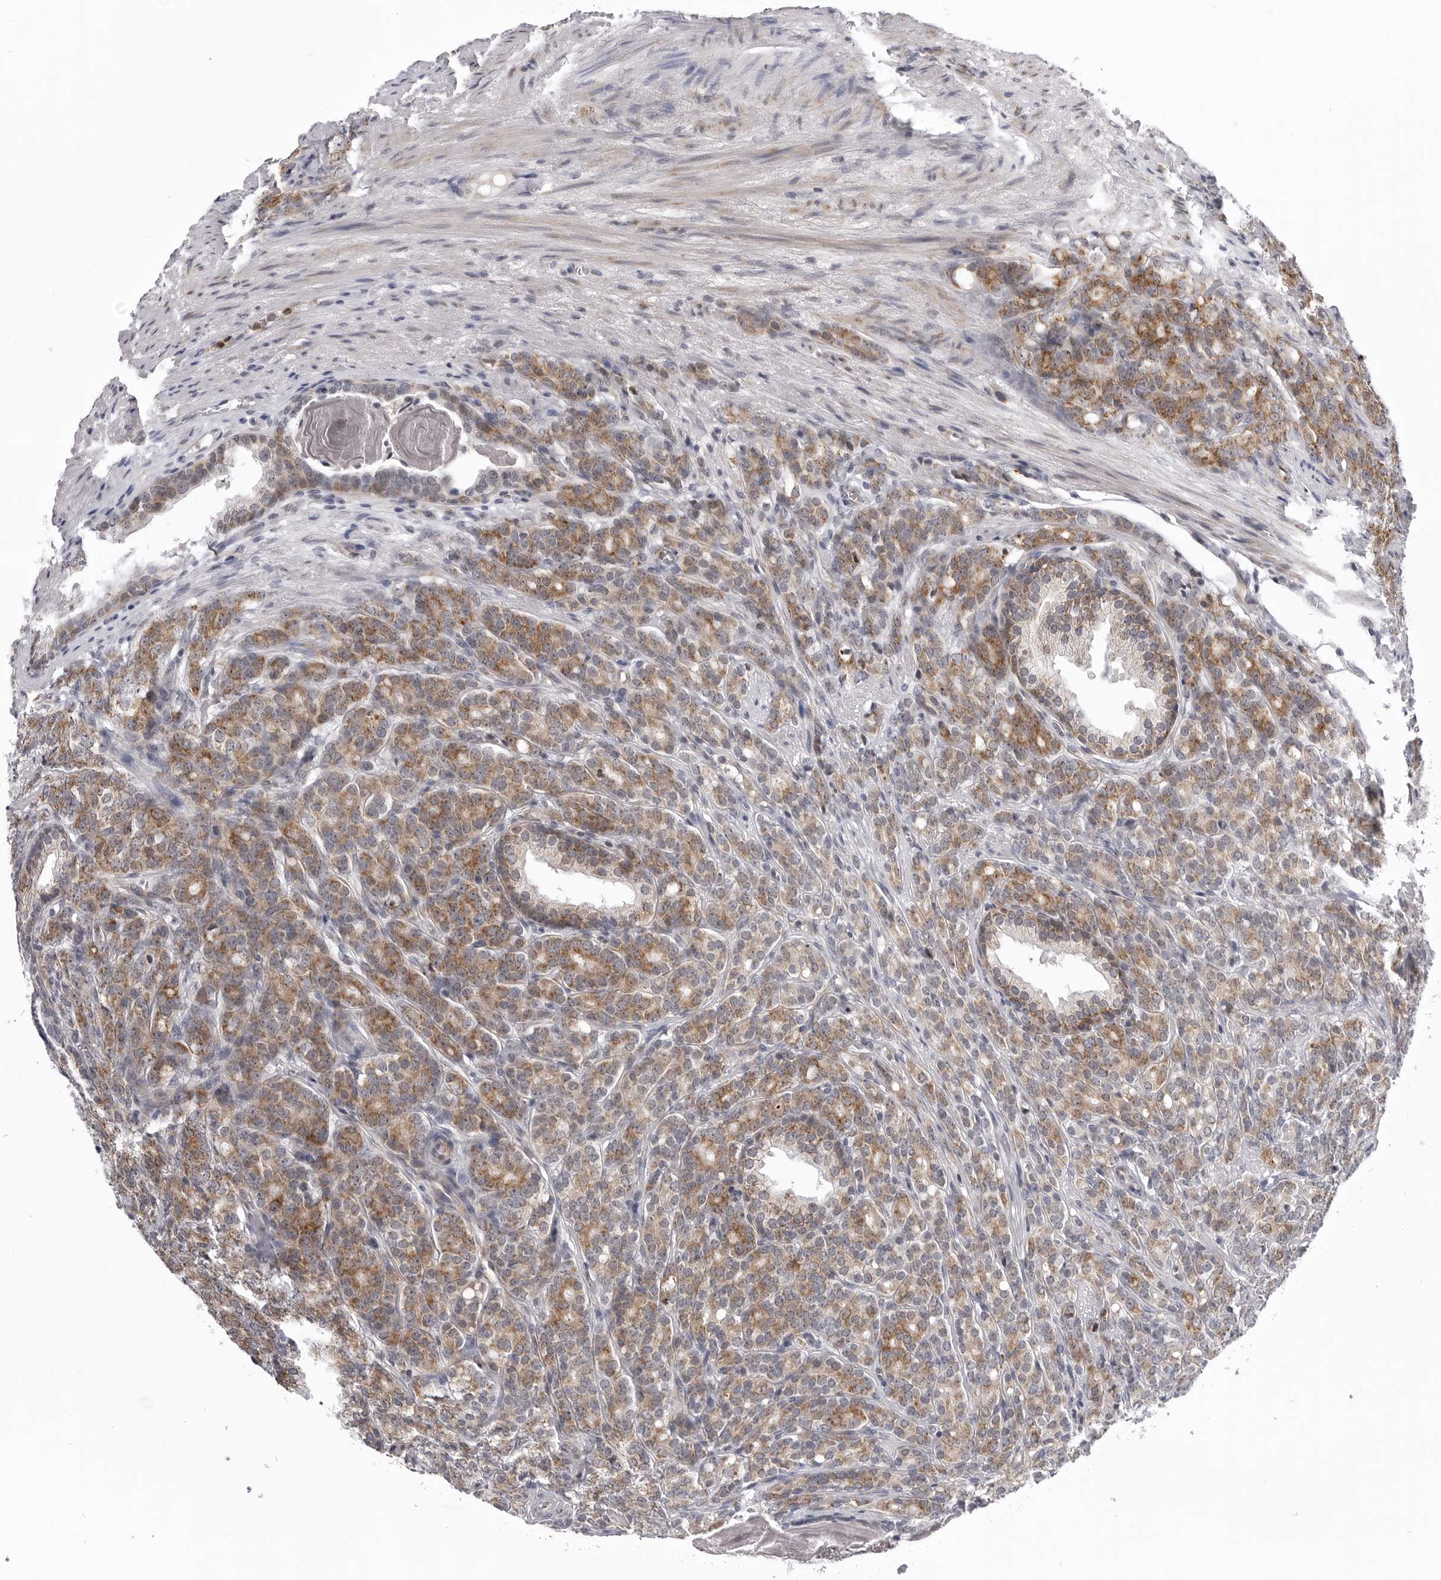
{"staining": {"intensity": "moderate", "quantity": ">75%", "location": "cytoplasmic/membranous"}, "tissue": "prostate cancer", "cell_type": "Tumor cells", "image_type": "cancer", "snomed": [{"axis": "morphology", "description": "Adenocarcinoma, High grade"}, {"axis": "topography", "description": "Prostate"}], "caption": "This is a micrograph of immunohistochemistry staining of prostate high-grade adenocarcinoma, which shows moderate staining in the cytoplasmic/membranous of tumor cells.", "gene": "CDK20", "patient": {"sex": "male", "age": 62}}